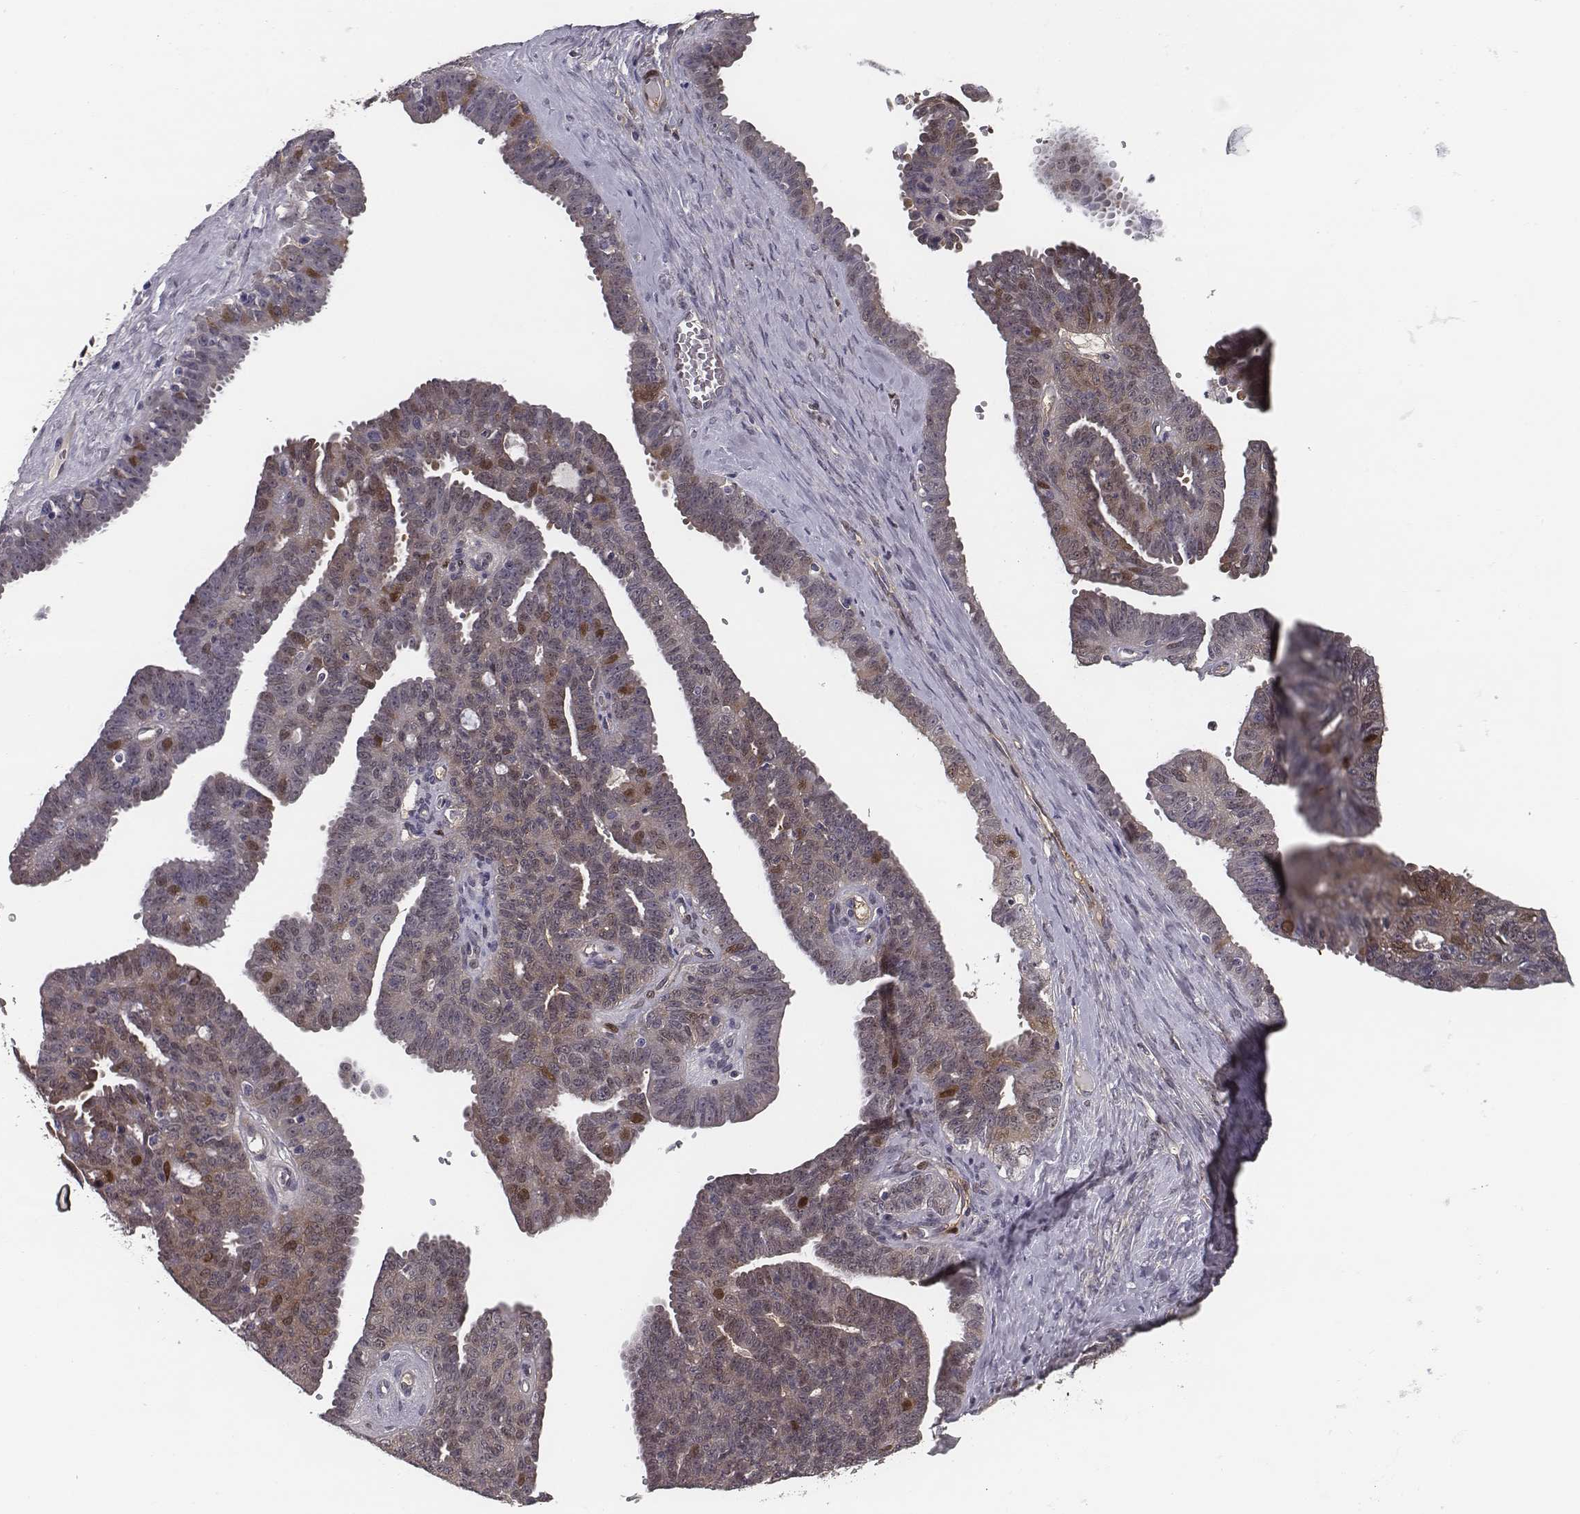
{"staining": {"intensity": "moderate", "quantity": ">75%", "location": "cytoplasmic/membranous,nuclear"}, "tissue": "ovarian cancer", "cell_type": "Tumor cells", "image_type": "cancer", "snomed": [{"axis": "morphology", "description": "Cystadenocarcinoma, serous, NOS"}, {"axis": "topography", "description": "Ovary"}], "caption": "Brown immunohistochemical staining in human serous cystadenocarcinoma (ovarian) reveals moderate cytoplasmic/membranous and nuclear staining in about >75% of tumor cells. Using DAB (brown) and hematoxylin (blue) stains, captured at high magnification using brightfield microscopy.", "gene": "ISYNA1", "patient": {"sex": "female", "age": 71}}